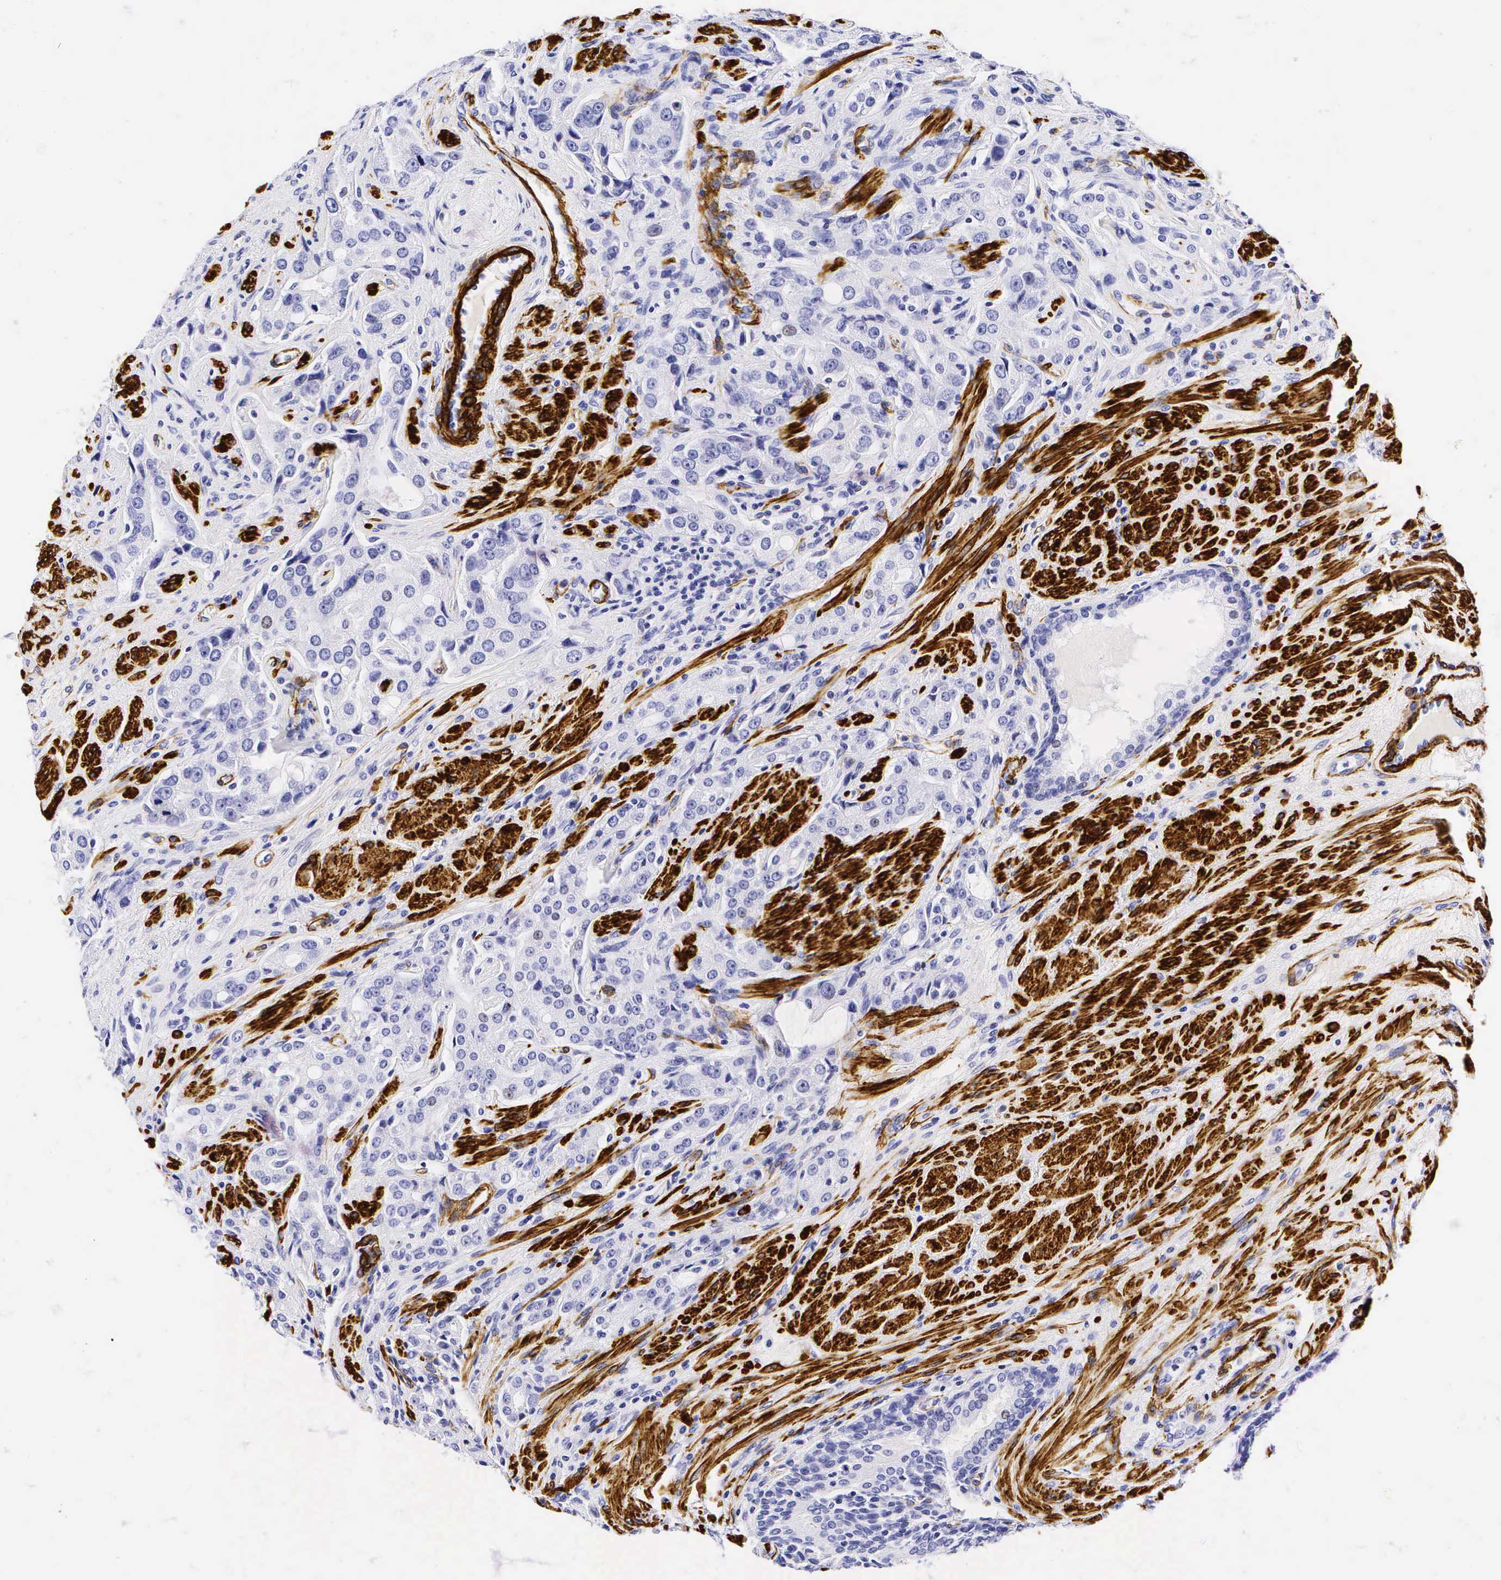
{"staining": {"intensity": "negative", "quantity": "none", "location": "none"}, "tissue": "prostate cancer", "cell_type": "Tumor cells", "image_type": "cancer", "snomed": [{"axis": "morphology", "description": "Adenocarcinoma, Medium grade"}, {"axis": "topography", "description": "Prostate"}], "caption": "Immunohistochemistry (IHC) micrograph of neoplastic tissue: human prostate cancer stained with DAB exhibits no significant protein positivity in tumor cells.", "gene": "CALD1", "patient": {"sex": "male", "age": 72}}